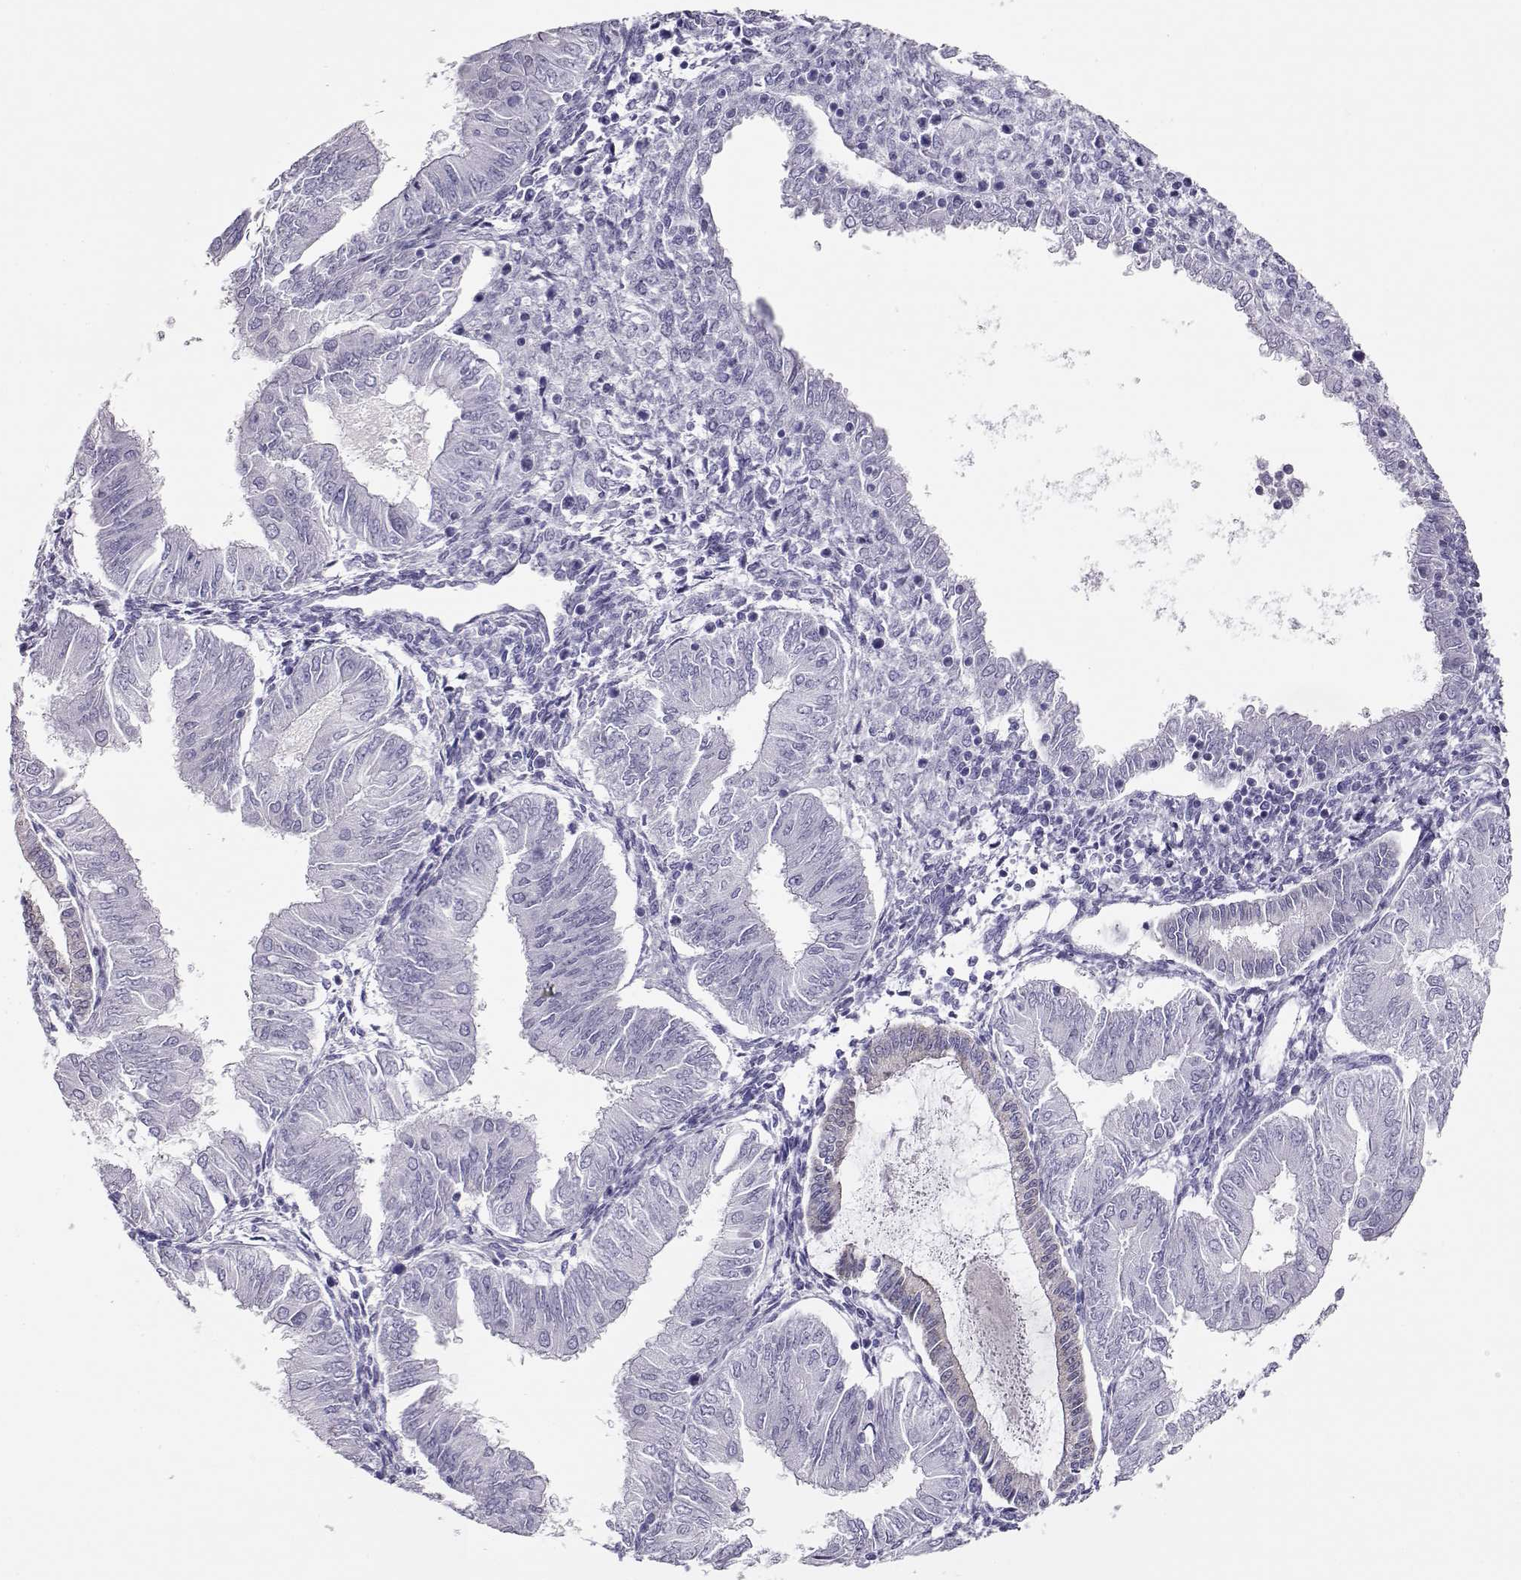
{"staining": {"intensity": "negative", "quantity": "none", "location": "none"}, "tissue": "endometrial cancer", "cell_type": "Tumor cells", "image_type": "cancer", "snomed": [{"axis": "morphology", "description": "Adenocarcinoma, NOS"}, {"axis": "topography", "description": "Endometrium"}], "caption": "Photomicrograph shows no protein positivity in tumor cells of endometrial cancer (adenocarcinoma) tissue. The staining is performed using DAB brown chromogen with nuclei counter-stained in using hematoxylin.", "gene": "CRX", "patient": {"sex": "female", "age": 53}}